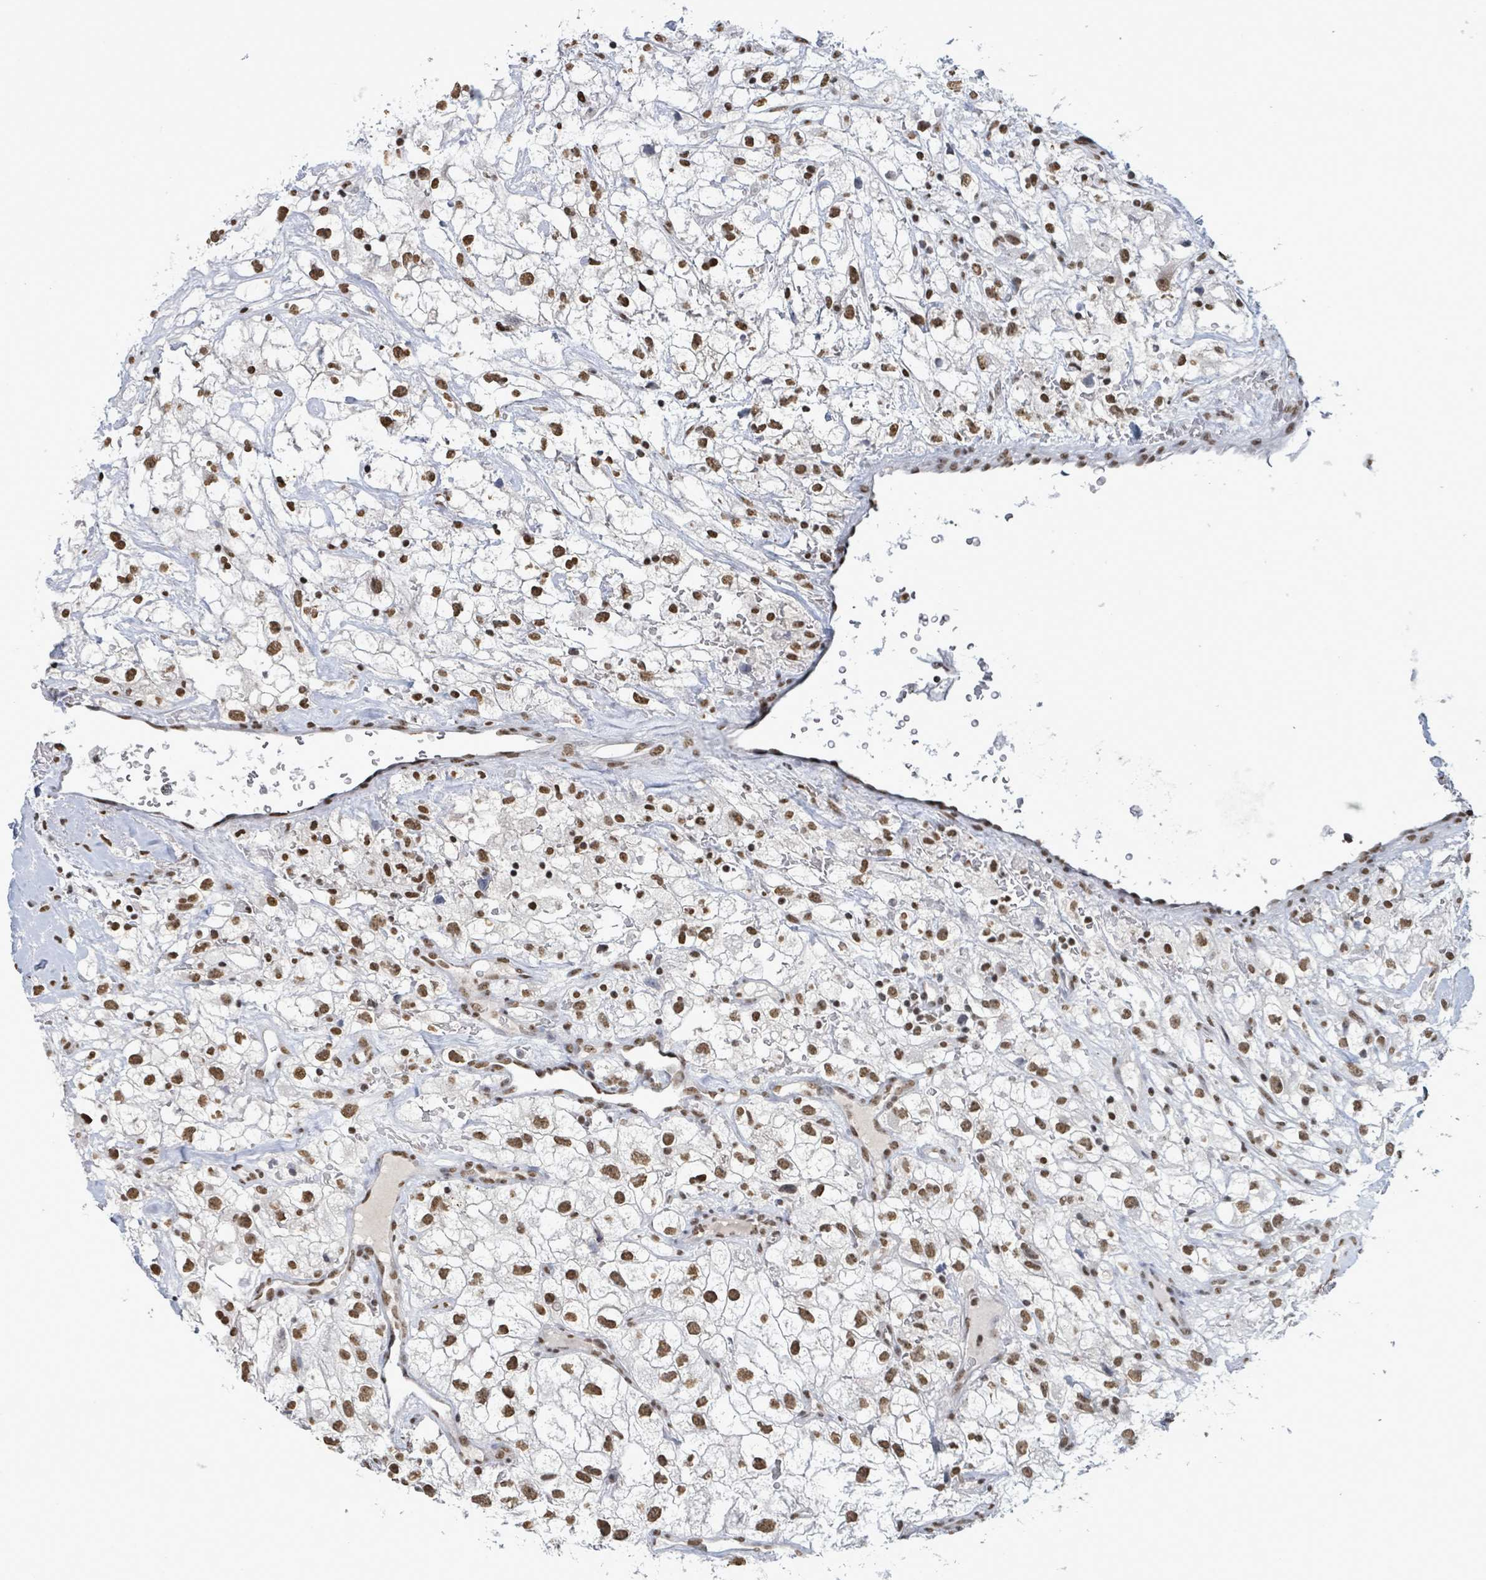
{"staining": {"intensity": "moderate", "quantity": ">75%", "location": "nuclear"}, "tissue": "renal cancer", "cell_type": "Tumor cells", "image_type": "cancer", "snomed": [{"axis": "morphology", "description": "Adenocarcinoma, NOS"}, {"axis": "topography", "description": "Kidney"}], "caption": "A histopathology image of human renal cancer stained for a protein exhibits moderate nuclear brown staining in tumor cells.", "gene": "SAMD14", "patient": {"sex": "male", "age": 59}}